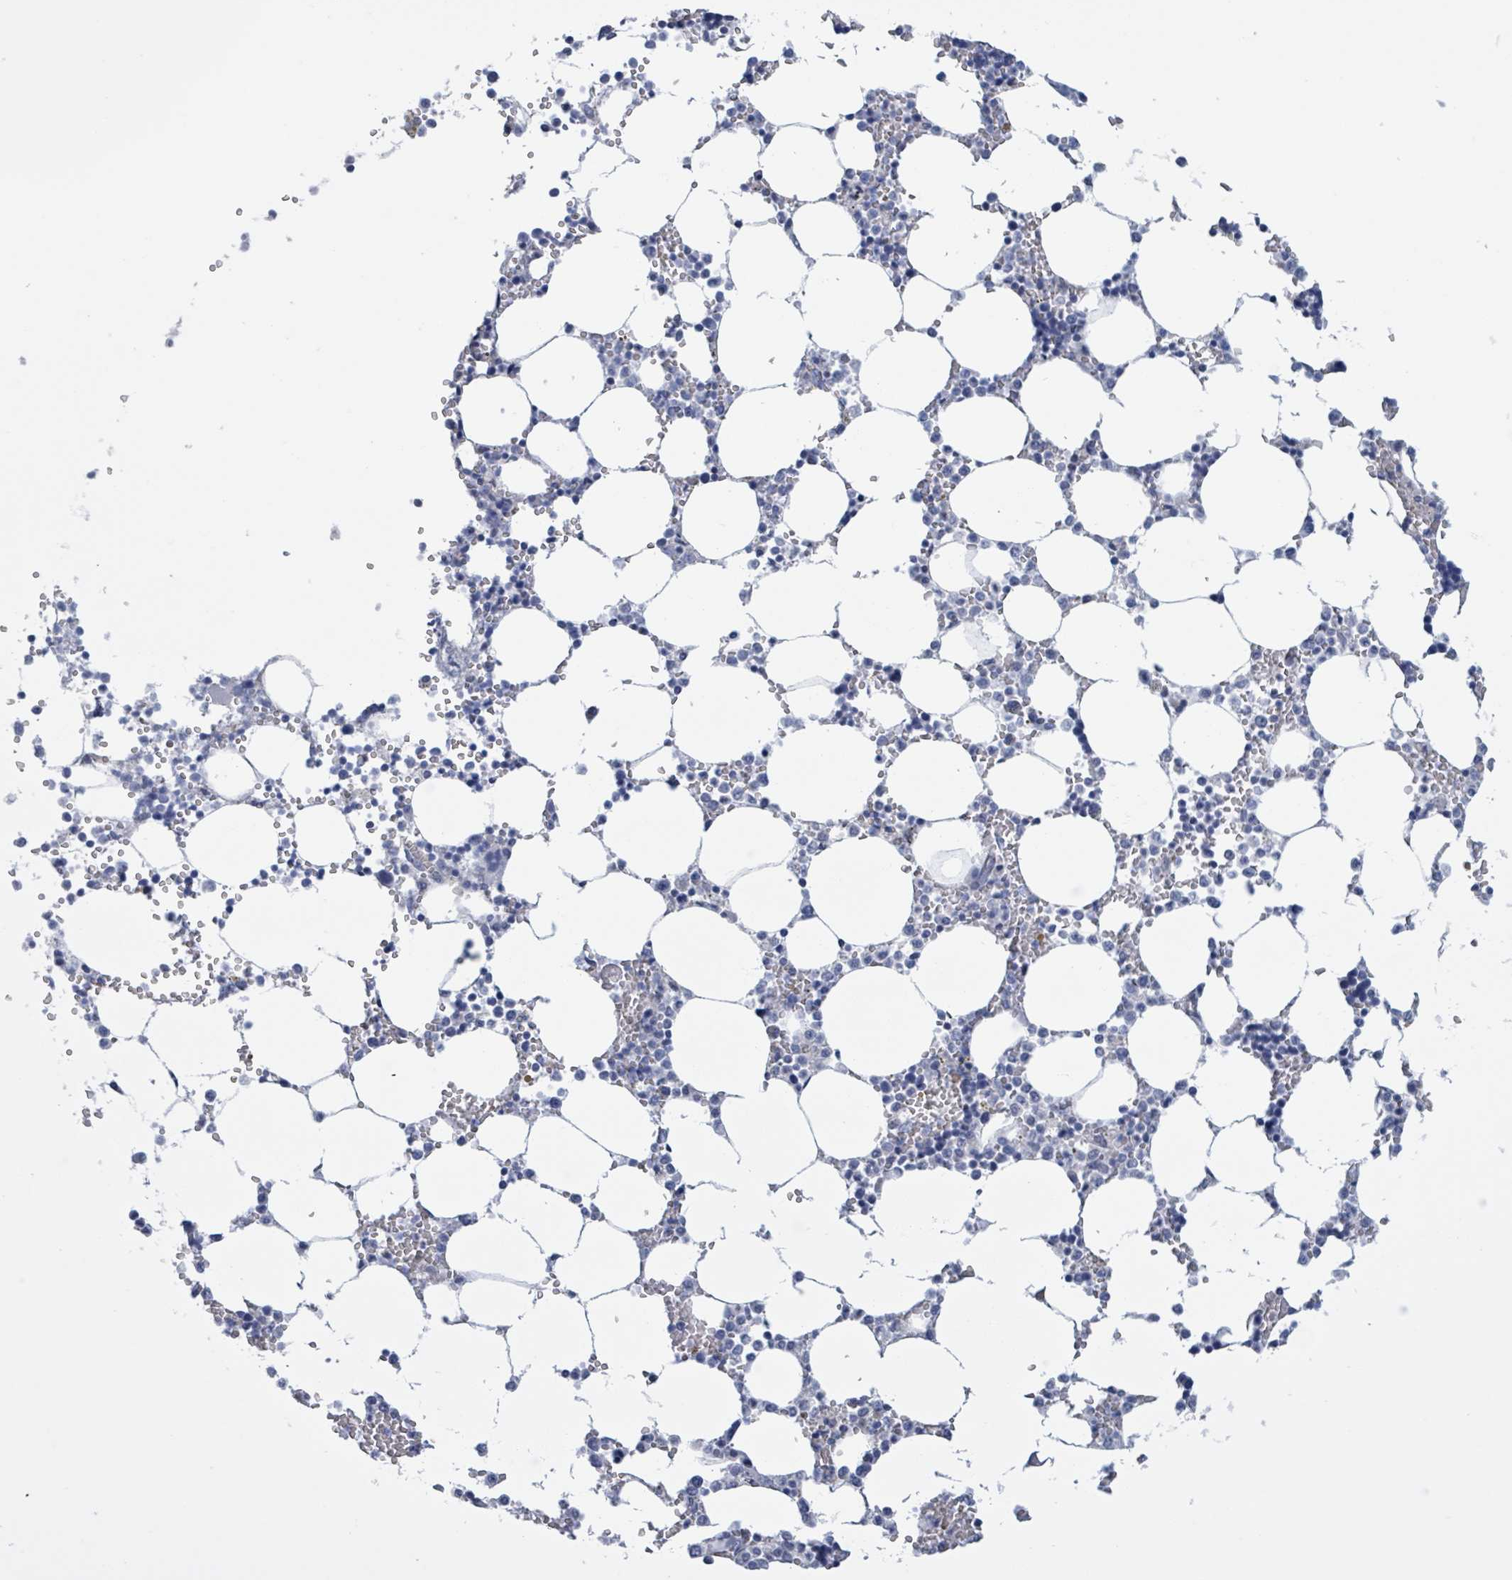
{"staining": {"intensity": "negative", "quantity": "none", "location": "none"}, "tissue": "bone marrow", "cell_type": "Hematopoietic cells", "image_type": "normal", "snomed": [{"axis": "morphology", "description": "Normal tissue, NOS"}, {"axis": "topography", "description": "Bone marrow"}], "caption": "DAB immunohistochemical staining of unremarkable bone marrow demonstrates no significant positivity in hematopoietic cells.", "gene": "CT45A10", "patient": {"sex": "male", "age": 64}}